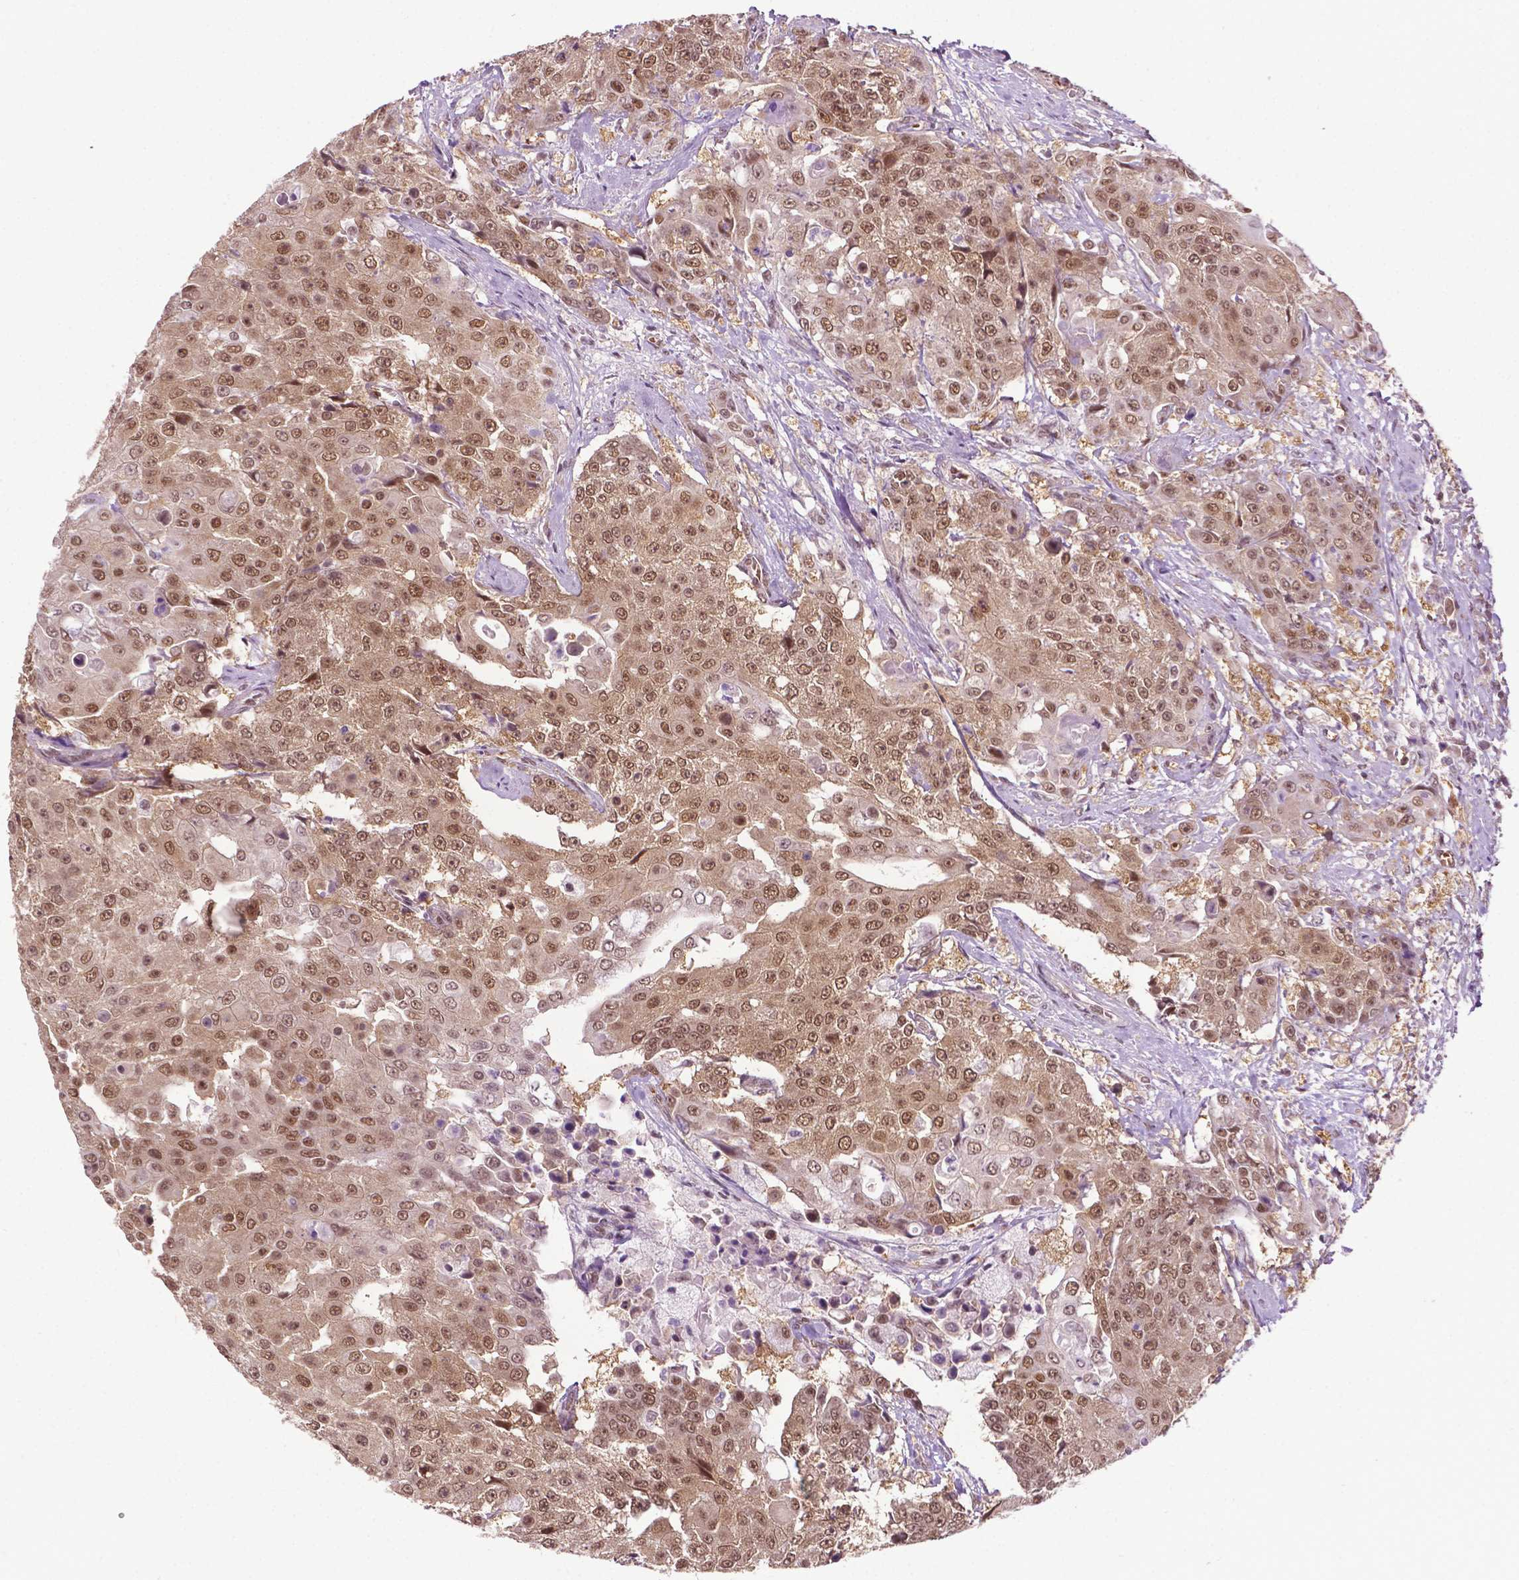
{"staining": {"intensity": "moderate", "quantity": ">75%", "location": "nuclear"}, "tissue": "urothelial cancer", "cell_type": "Tumor cells", "image_type": "cancer", "snomed": [{"axis": "morphology", "description": "Urothelial carcinoma, High grade"}, {"axis": "topography", "description": "Urinary bladder"}], "caption": "Immunohistochemical staining of human urothelial cancer demonstrates medium levels of moderate nuclear expression in approximately >75% of tumor cells. (DAB IHC, brown staining for protein, blue staining for nuclei).", "gene": "UBQLN4", "patient": {"sex": "female", "age": 63}}